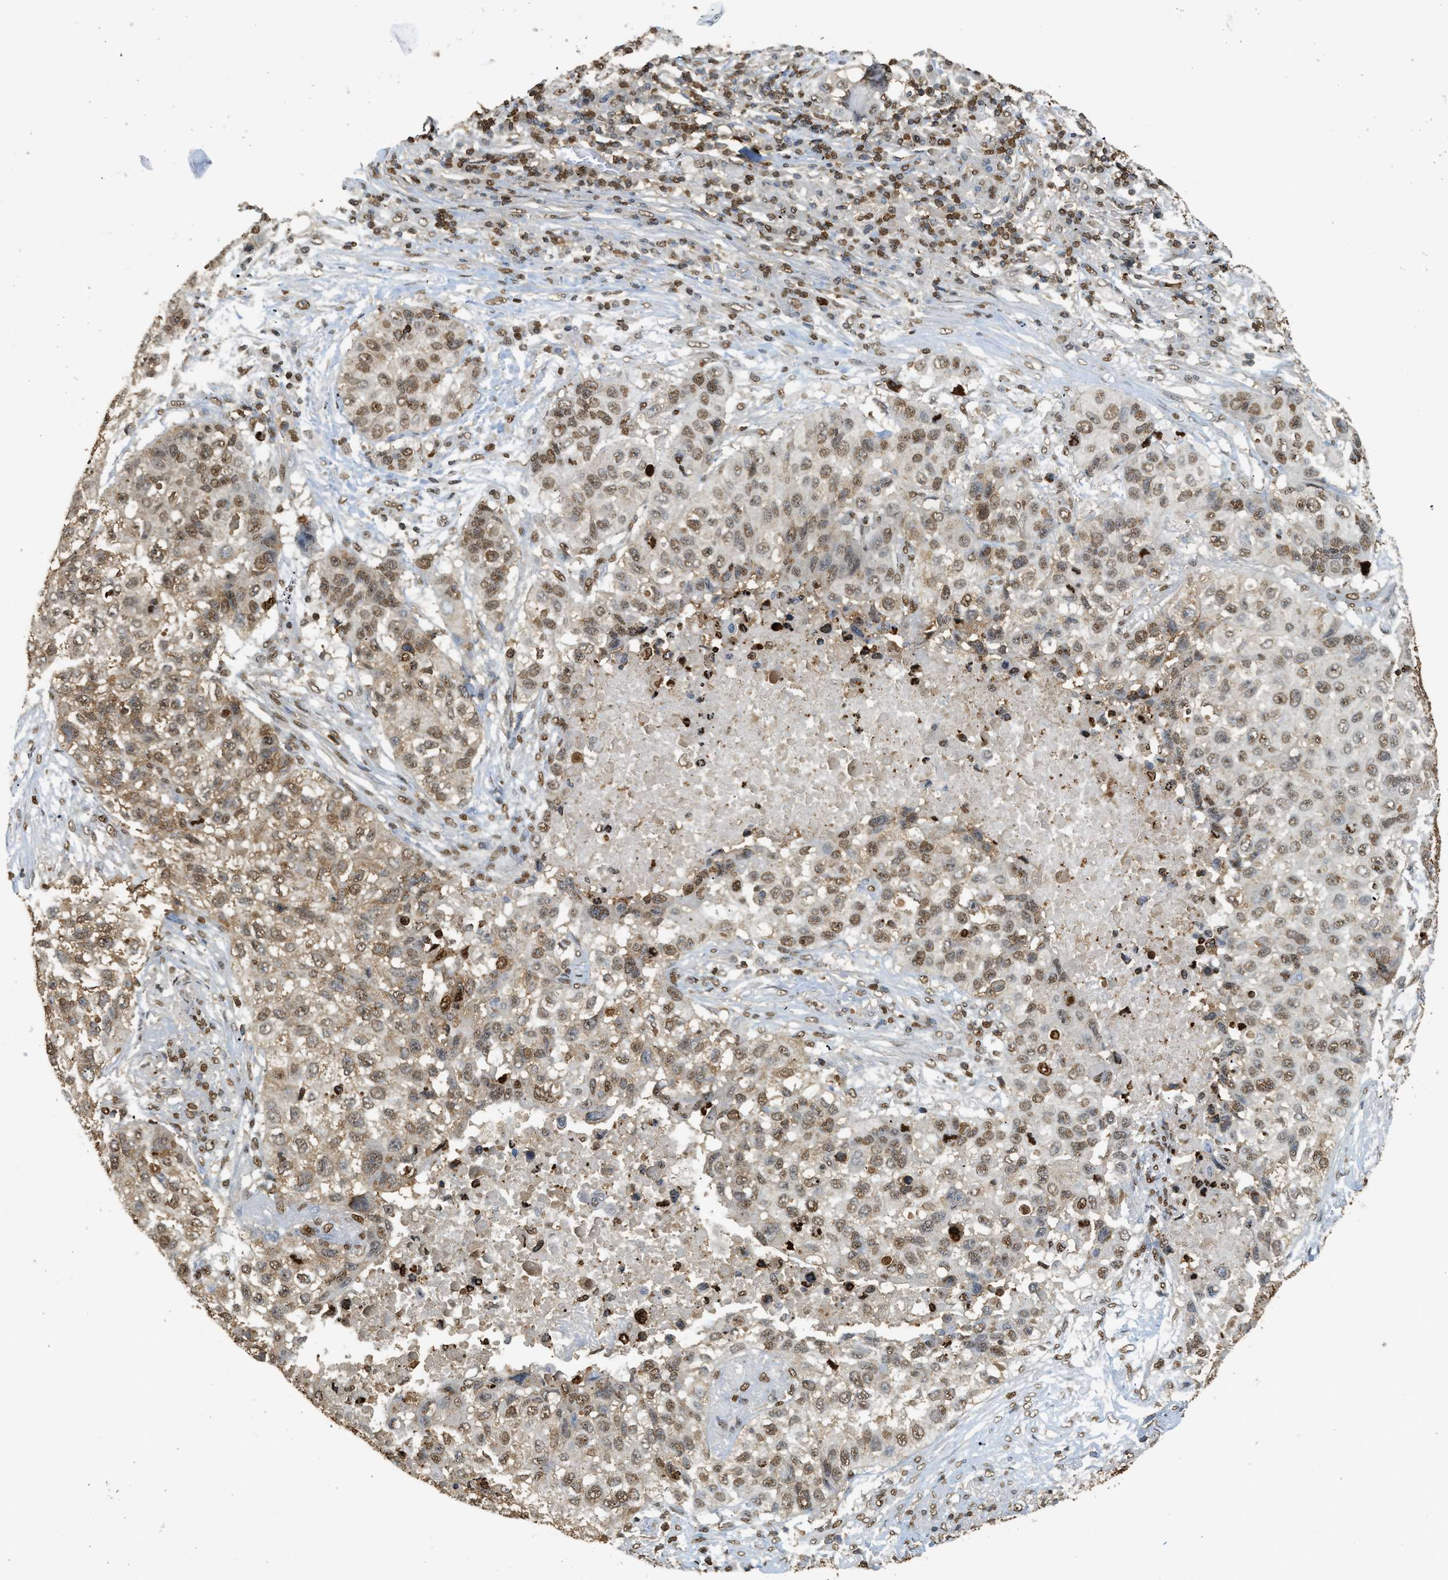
{"staining": {"intensity": "moderate", "quantity": ">75%", "location": "cytoplasmic/membranous,nuclear"}, "tissue": "lung cancer", "cell_type": "Tumor cells", "image_type": "cancer", "snomed": [{"axis": "morphology", "description": "Squamous cell carcinoma, NOS"}, {"axis": "topography", "description": "Lung"}], "caption": "Protein expression analysis of human lung squamous cell carcinoma reveals moderate cytoplasmic/membranous and nuclear expression in approximately >75% of tumor cells. The staining was performed using DAB (3,3'-diaminobenzidine), with brown indicating positive protein expression. Nuclei are stained blue with hematoxylin.", "gene": "NR5A2", "patient": {"sex": "male", "age": 57}}